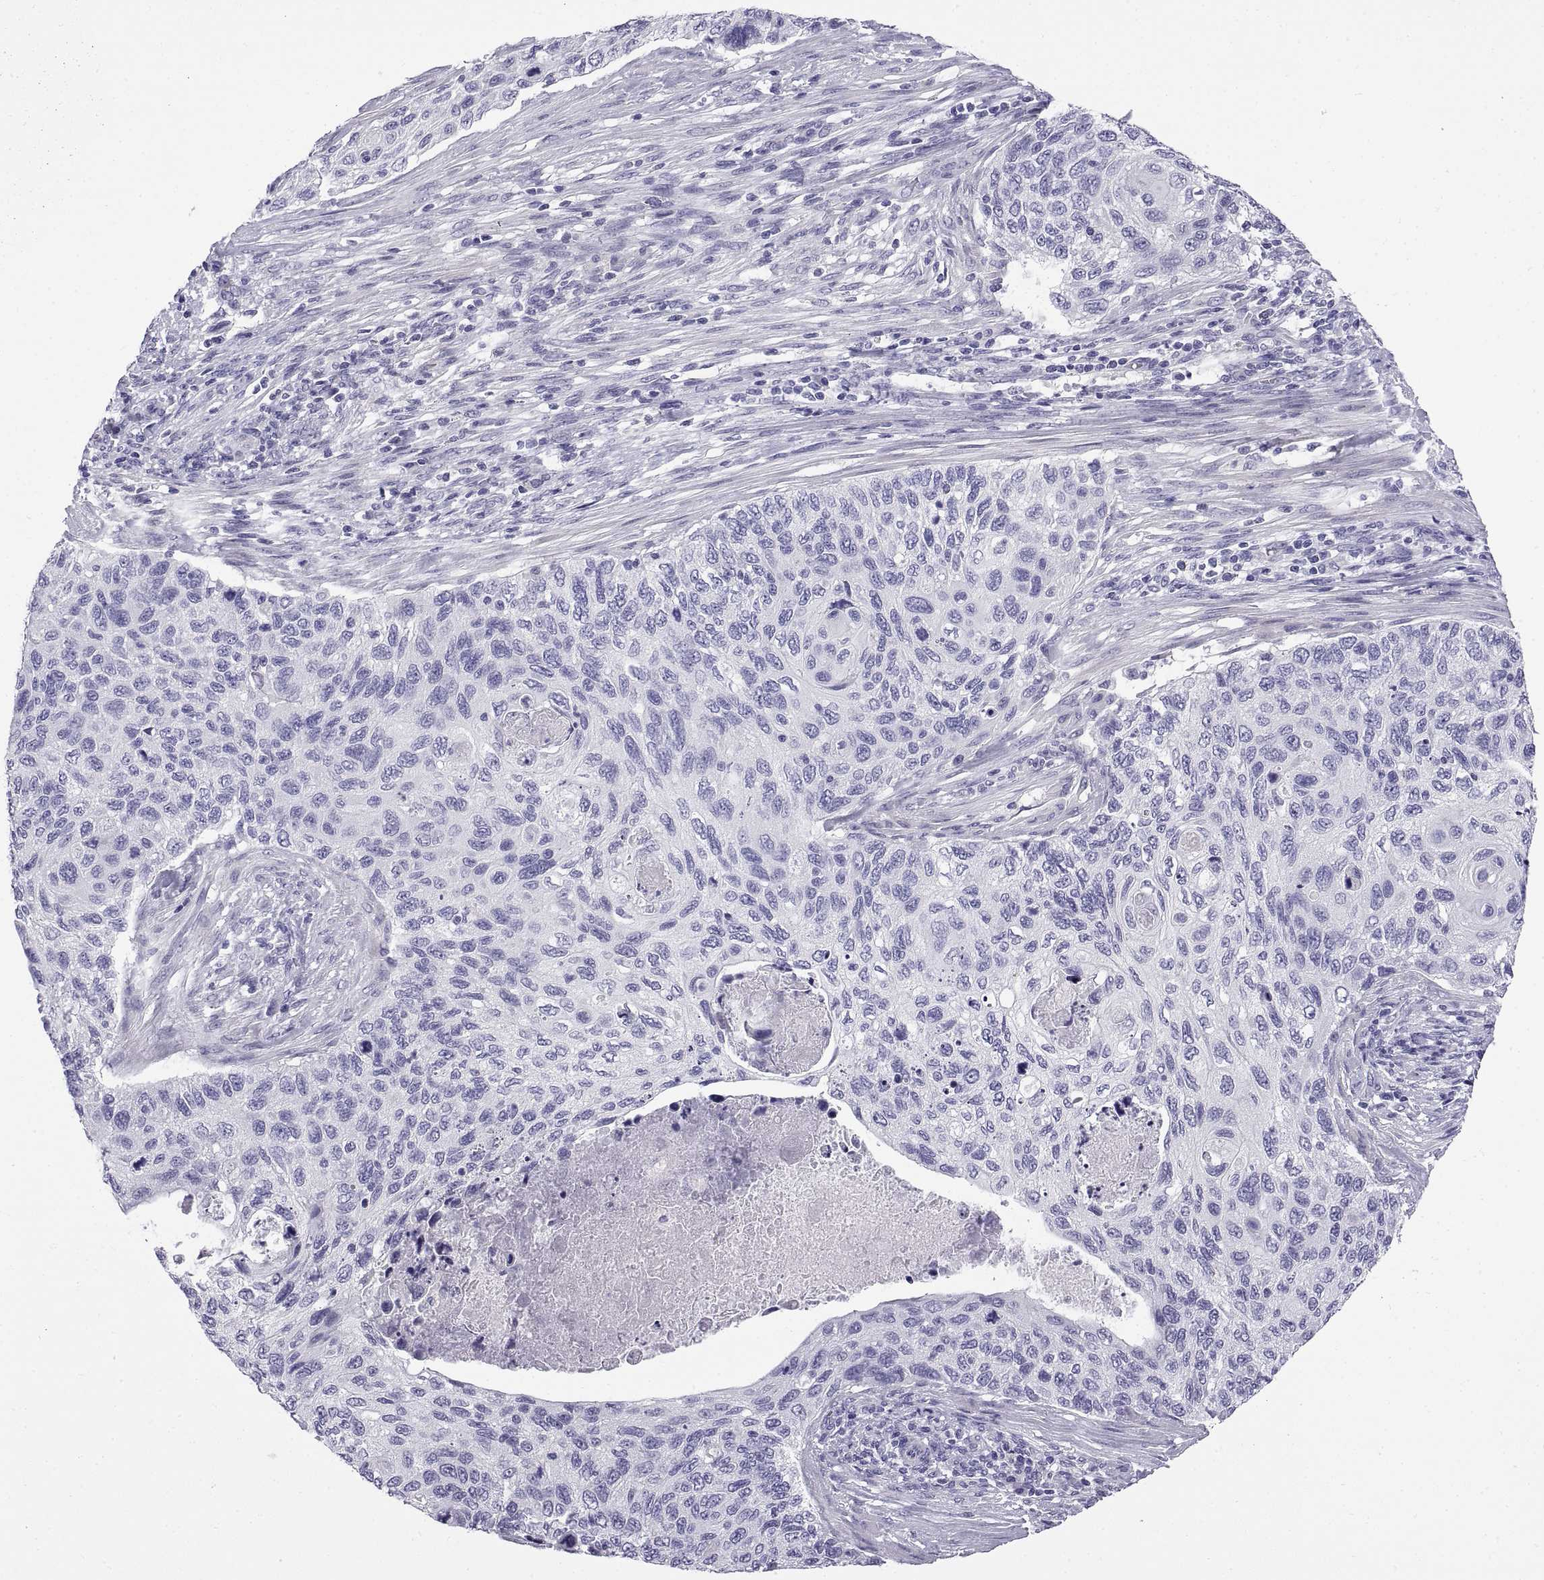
{"staining": {"intensity": "negative", "quantity": "none", "location": "none"}, "tissue": "cervical cancer", "cell_type": "Tumor cells", "image_type": "cancer", "snomed": [{"axis": "morphology", "description": "Squamous cell carcinoma, NOS"}, {"axis": "topography", "description": "Cervix"}], "caption": "High power microscopy micrograph of an immunohistochemistry (IHC) image of cervical cancer, revealing no significant staining in tumor cells.", "gene": "SPDYE1", "patient": {"sex": "female", "age": 70}}